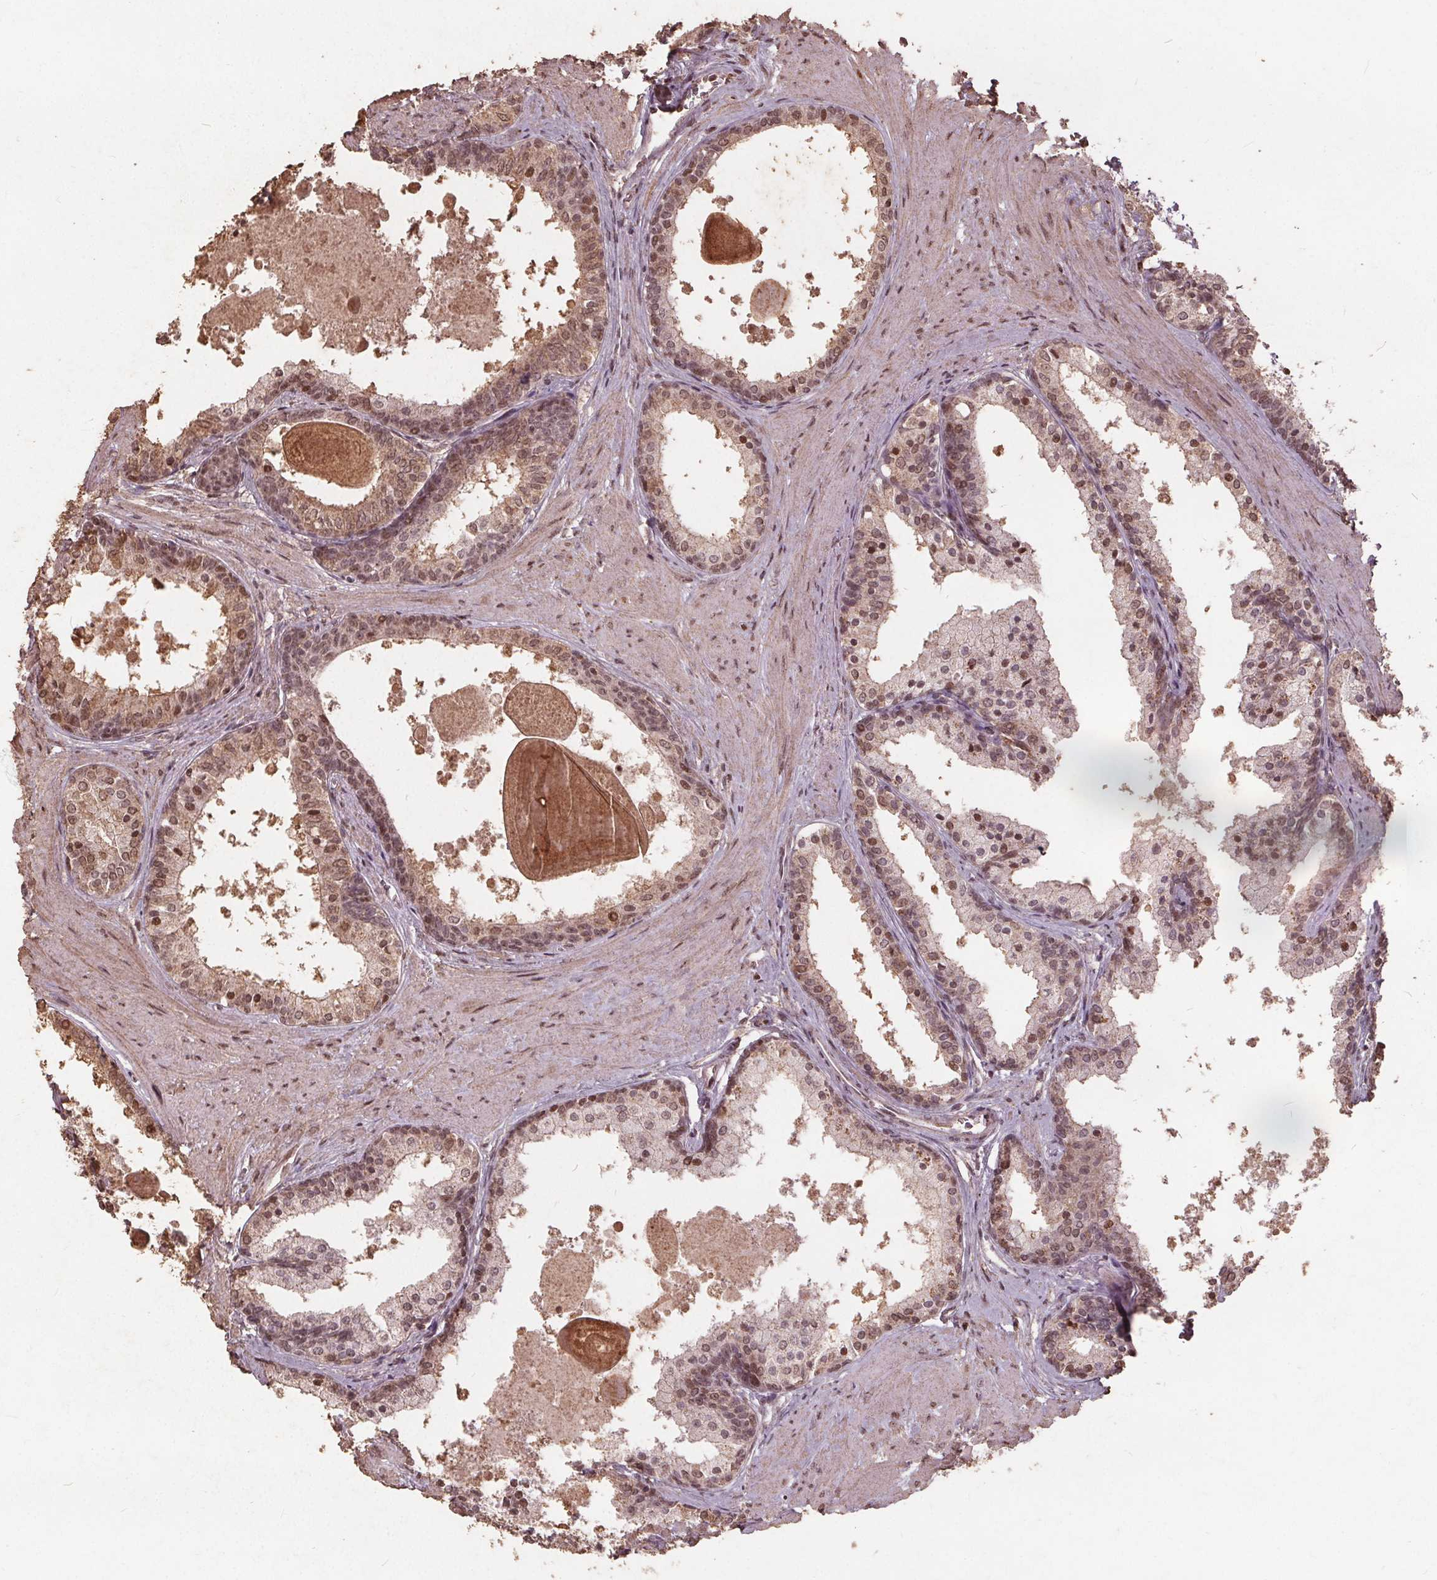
{"staining": {"intensity": "weak", "quantity": ">75%", "location": "nuclear"}, "tissue": "prostate", "cell_type": "Glandular cells", "image_type": "normal", "snomed": [{"axis": "morphology", "description": "Normal tissue, NOS"}, {"axis": "topography", "description": "Prostate"}], "caption": "A high-resolution micrograph shows immunohistochemistry (IHC) staining of benign prostate, which displays weak nuclear positivity in about >75% of glandular cells.", "gene": "DSG3", "patient": {"sex": "male", "age": 61}}